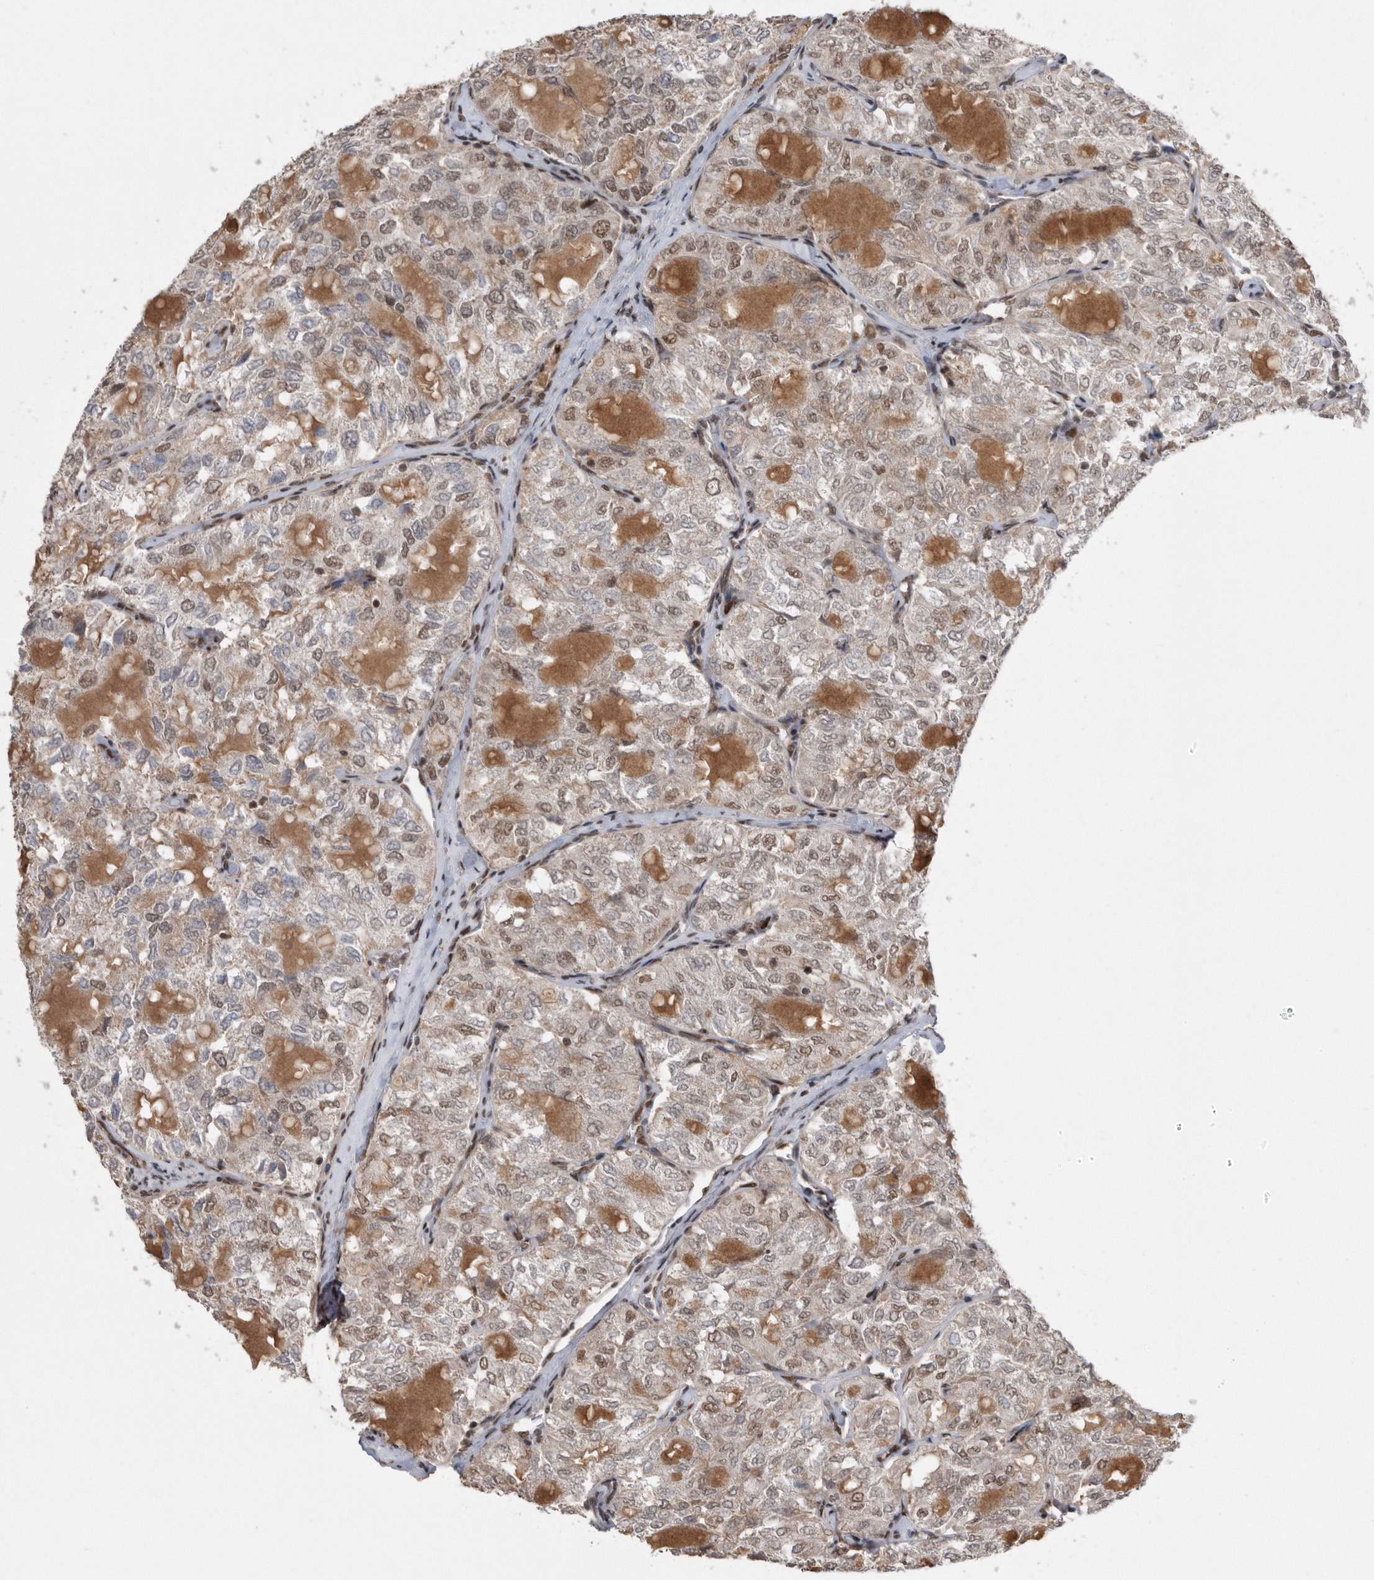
{"staining": {"intensity": "moderate", "quantity": "25%-75%", "location": "nuclear"}, "tissue": "thyroid cancer", "cell_type": "Tumor cells", "image_type": "cancer", "snomed": [{"axis": "morphology", "description": "Follicular adenoma carcinoma, NOS"}, {"axis": "topography", "description": "Thyroid gland"}], "caption": "High-power microscopy captured an immunohistochemistry micrograph of thyroid cancer, revealing moderate nuclear staining in approximately 25%-75% of tumor cells.", "gene": "TDRD3", "patient": {"sex": "male", "age": 75}}